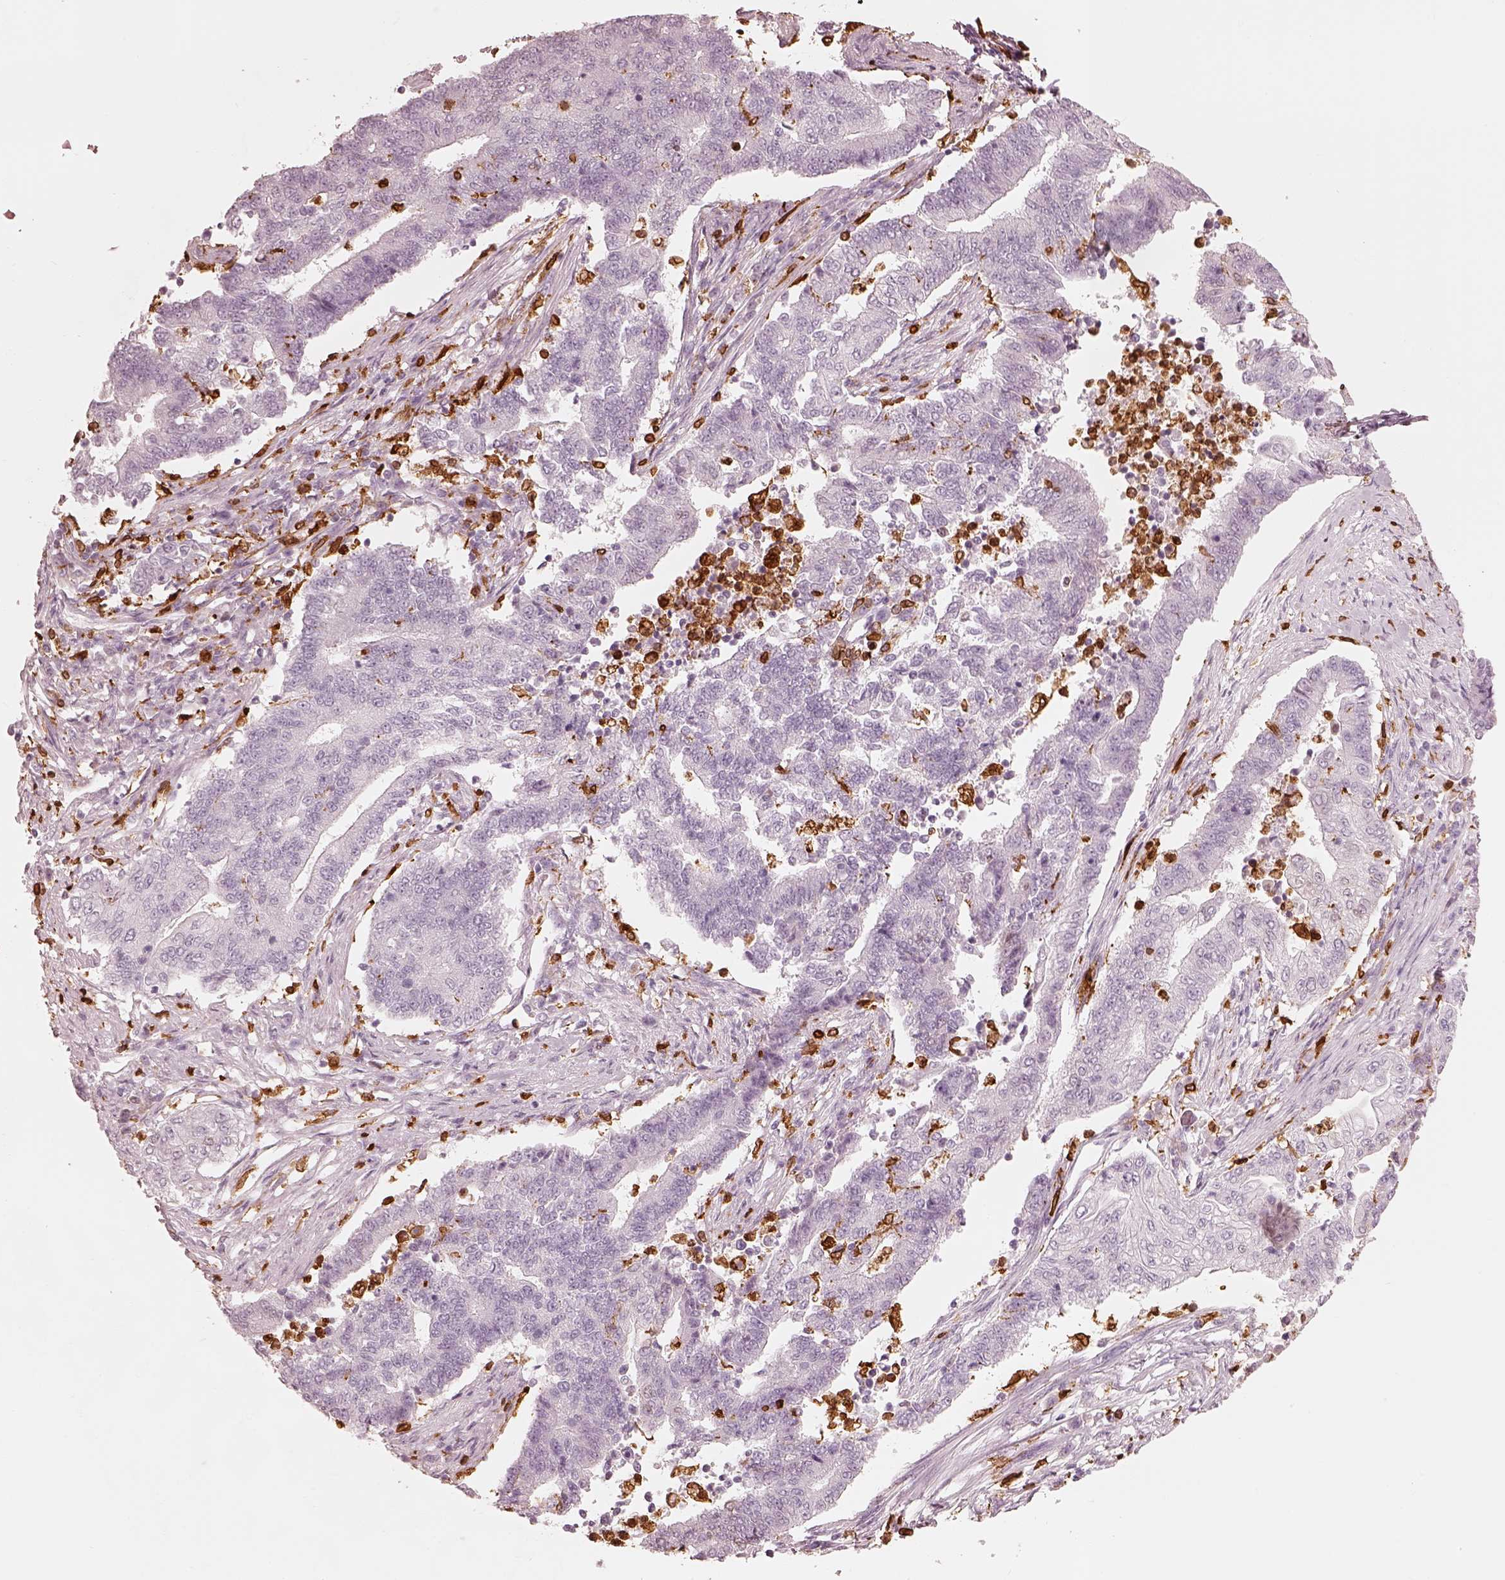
{"staining": {"intensity": "negative", "quantity": "none", "location": "none"}, "tissue": "endometrial cancer", "cell_type": "Tumor cells", "image_type": "cancer", "snomed": [{"axis": "morphology", "description": "Adenocarcinoma, NOS"}, {"axis": "topography", "description": "Uterus"}, {"axis": "topography", "description": "Endometrium"}], "caption": "Histopathology image shows no protein staining in tumor cells of endometrial cancer (adenocarcinoma) tissue.", "gene": "ALOX5", "patient": {"sex": "female", "age": 54}}